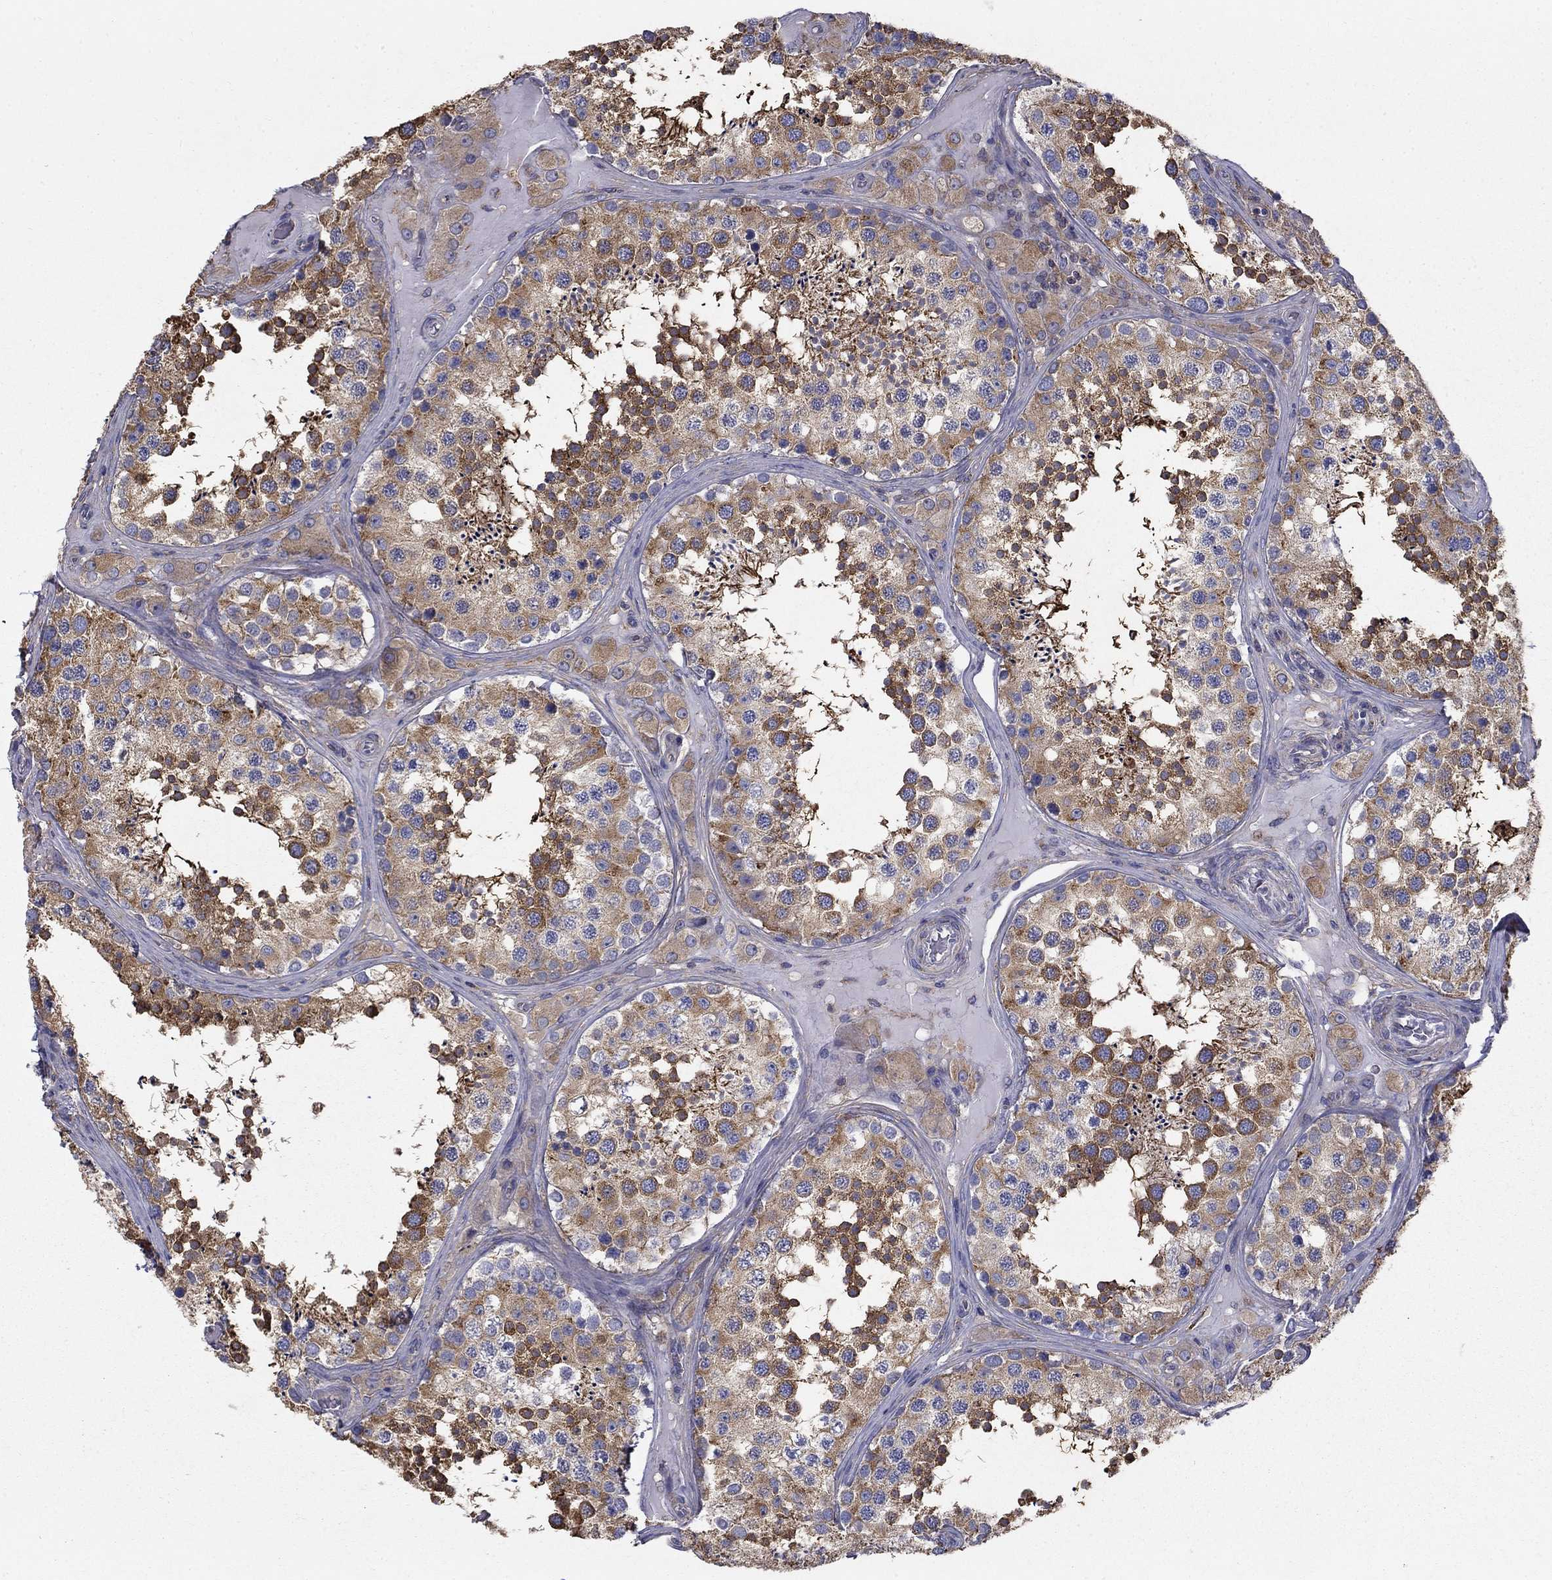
{"staining": {"intensity": "strong", "quantity": "25%-75%", "location": "cytoplasmic/membranous"}, "tissue": "testis", "cell_type": "Cells in seminiferous ducts", "image_type": "normal", "snomed": [{"axis": "morphology", "description": "Normal tissue, NOS"}, {"axis": "topography", "description": "Testis"}], "caption": "Protein expression analysis of benign testis reveals strong cytoplasmic/membranous staining in about 25%-75% of cells in seminiferous ducts.", "gene": "NME5", "patient": {"sex": "male", "age": 34}}